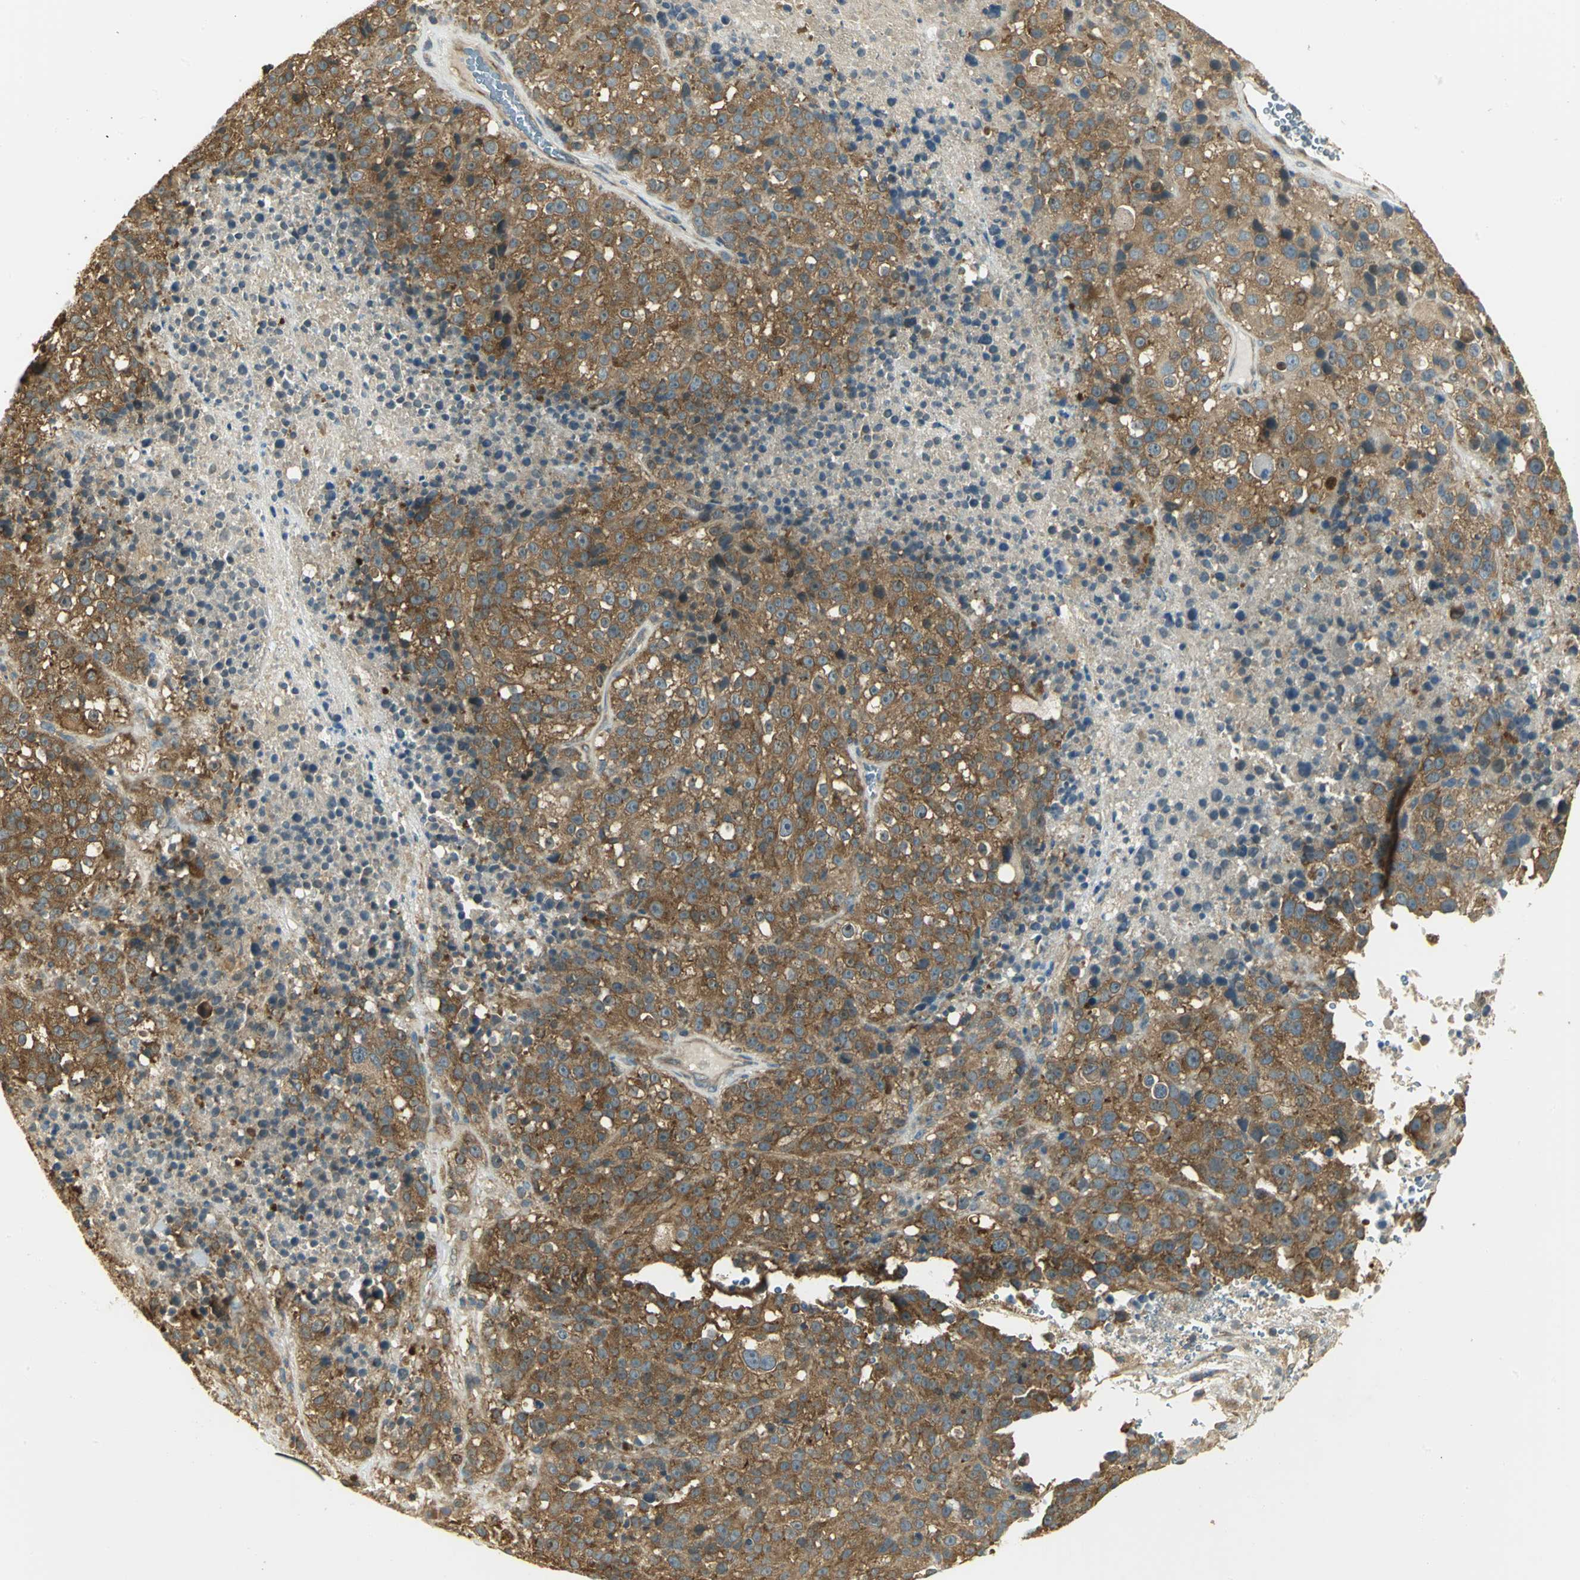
{"staining": {"intensity": "strong", "quantity": ">75%", "location": "cytoplasmic/membranous"}, "tissue": "melanoma", "cell_type": "Tumor cells", "image_type": "cancer", "snomed": [{"axis": "morphology", "description": "Malignant melanoma, Metastatic site"}, {"axis": "topography", "description": "Cerebral cortex"}], "caption": "Malignant melanoma (metastatic site) stained with a protein marker exhibits strong staining in tumor cells.", "gene": "RARS1", "patient": {"sex": "female", "age": 52}}